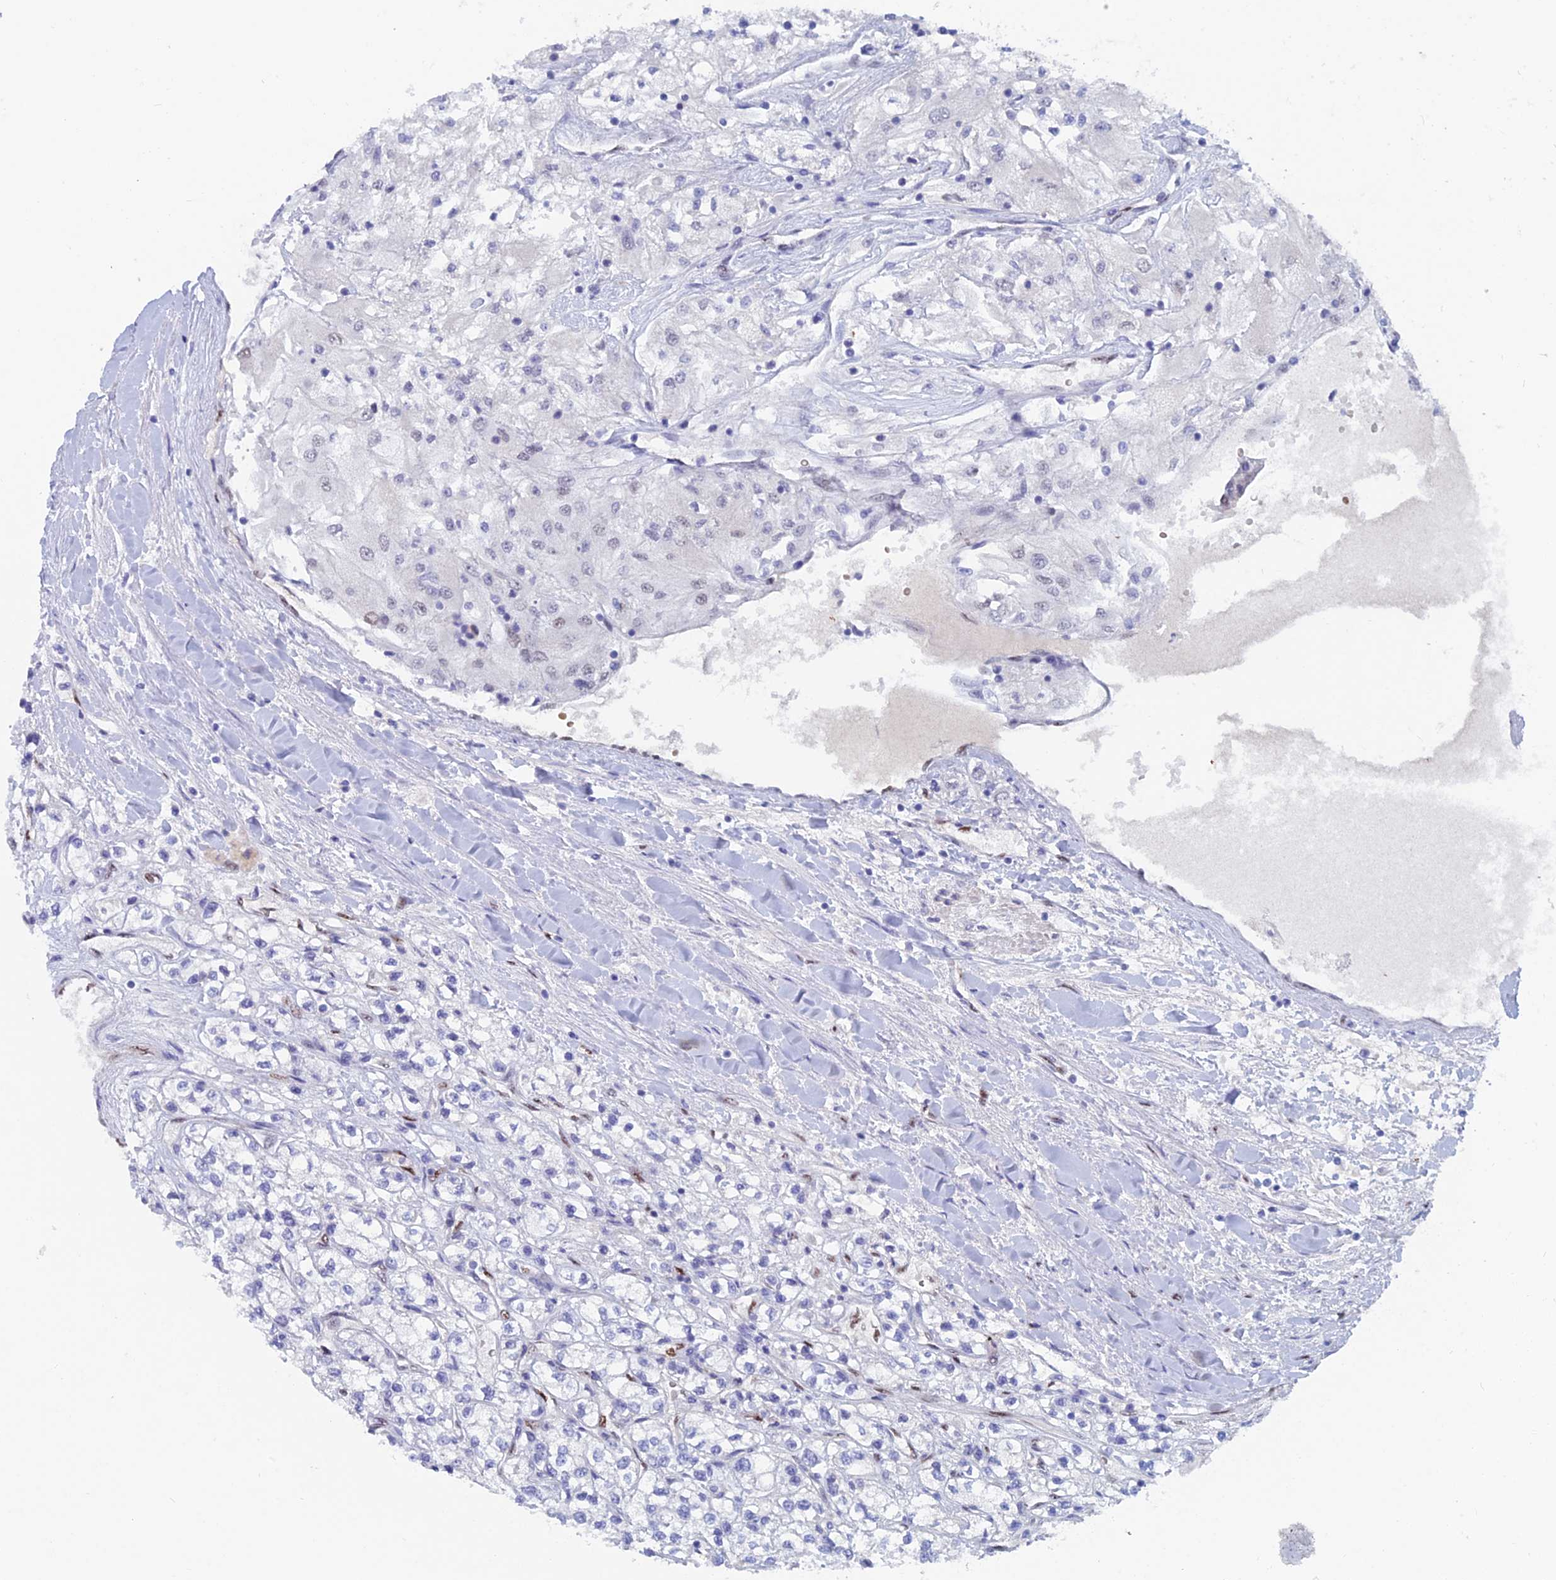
{"staining": {"intensity": "negative", "quantity": "none", "location": "none"}, "tissue": "renal cancer", "cell_type": "Tumor cells", "image_type": "cancer", "snomed": [{"axis": "morphology", "description": "Adenocarcinoma, NOS"}, {"axis": "topography", "description": "Kidney"}], "caption": "High magnification brightfield microscopy of renal adenocarcinoma stained with DAB (brown) and counterstained with hematoxylin (blue): tumor cells show no significant positivity.", "gene": "NOL4L", "patient": {"sex": "male", "age": 80}}